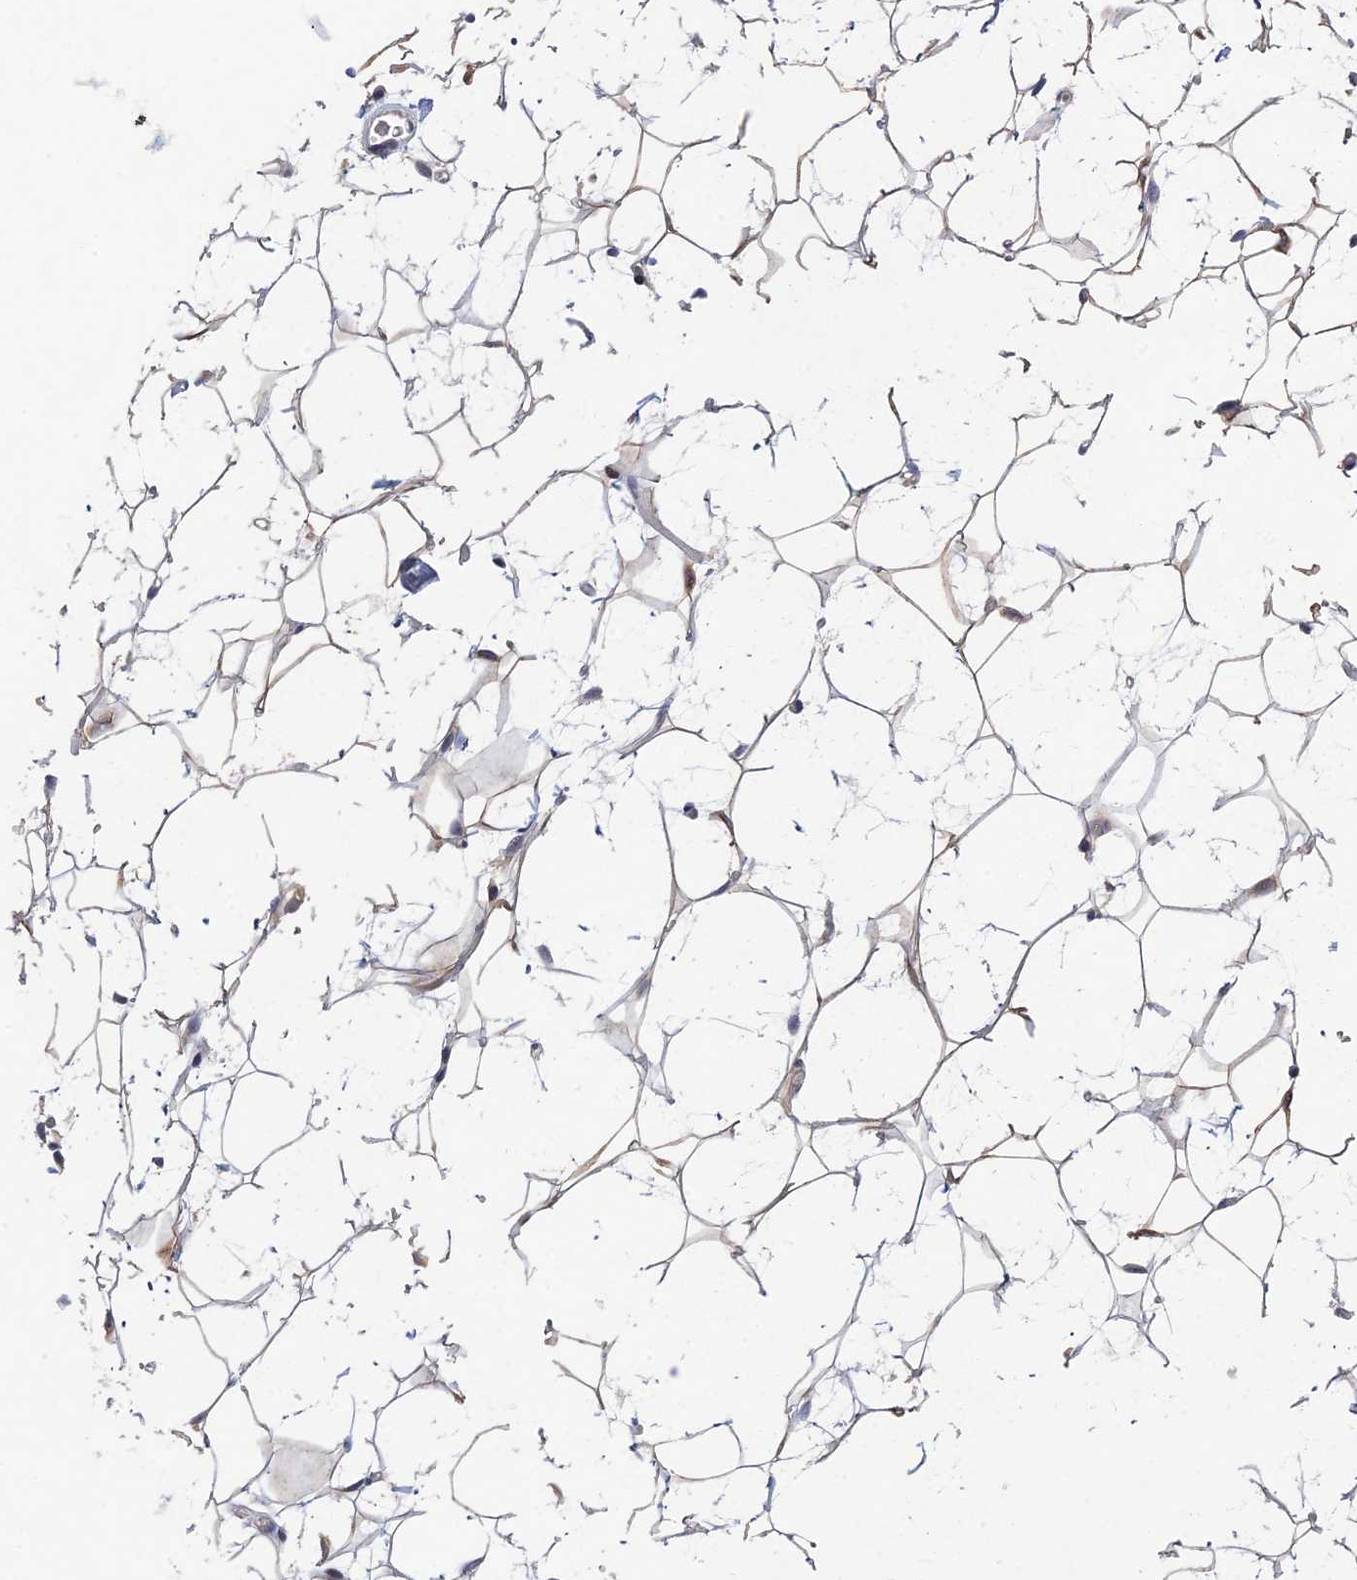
{"staining": {"intensity": "moderate", "quantity": ">75%", "location": "cytoplasmic/membranous"}, "tissue": "adipose tissue", "cell_type": "Adipocytes", "image_type": "normal", "snomed": [{"axis": "morphology", "description": "Normal tissue, NOS"}, {"axis": "topography", "description": "Breast"}], "caption": "Adipocytes show moderate cytoplasmic/membranous expression in about >75% of cells in benign adipose tissue.", "gene": "GNA15", "patient": {"sex": "female", "age": 26}}